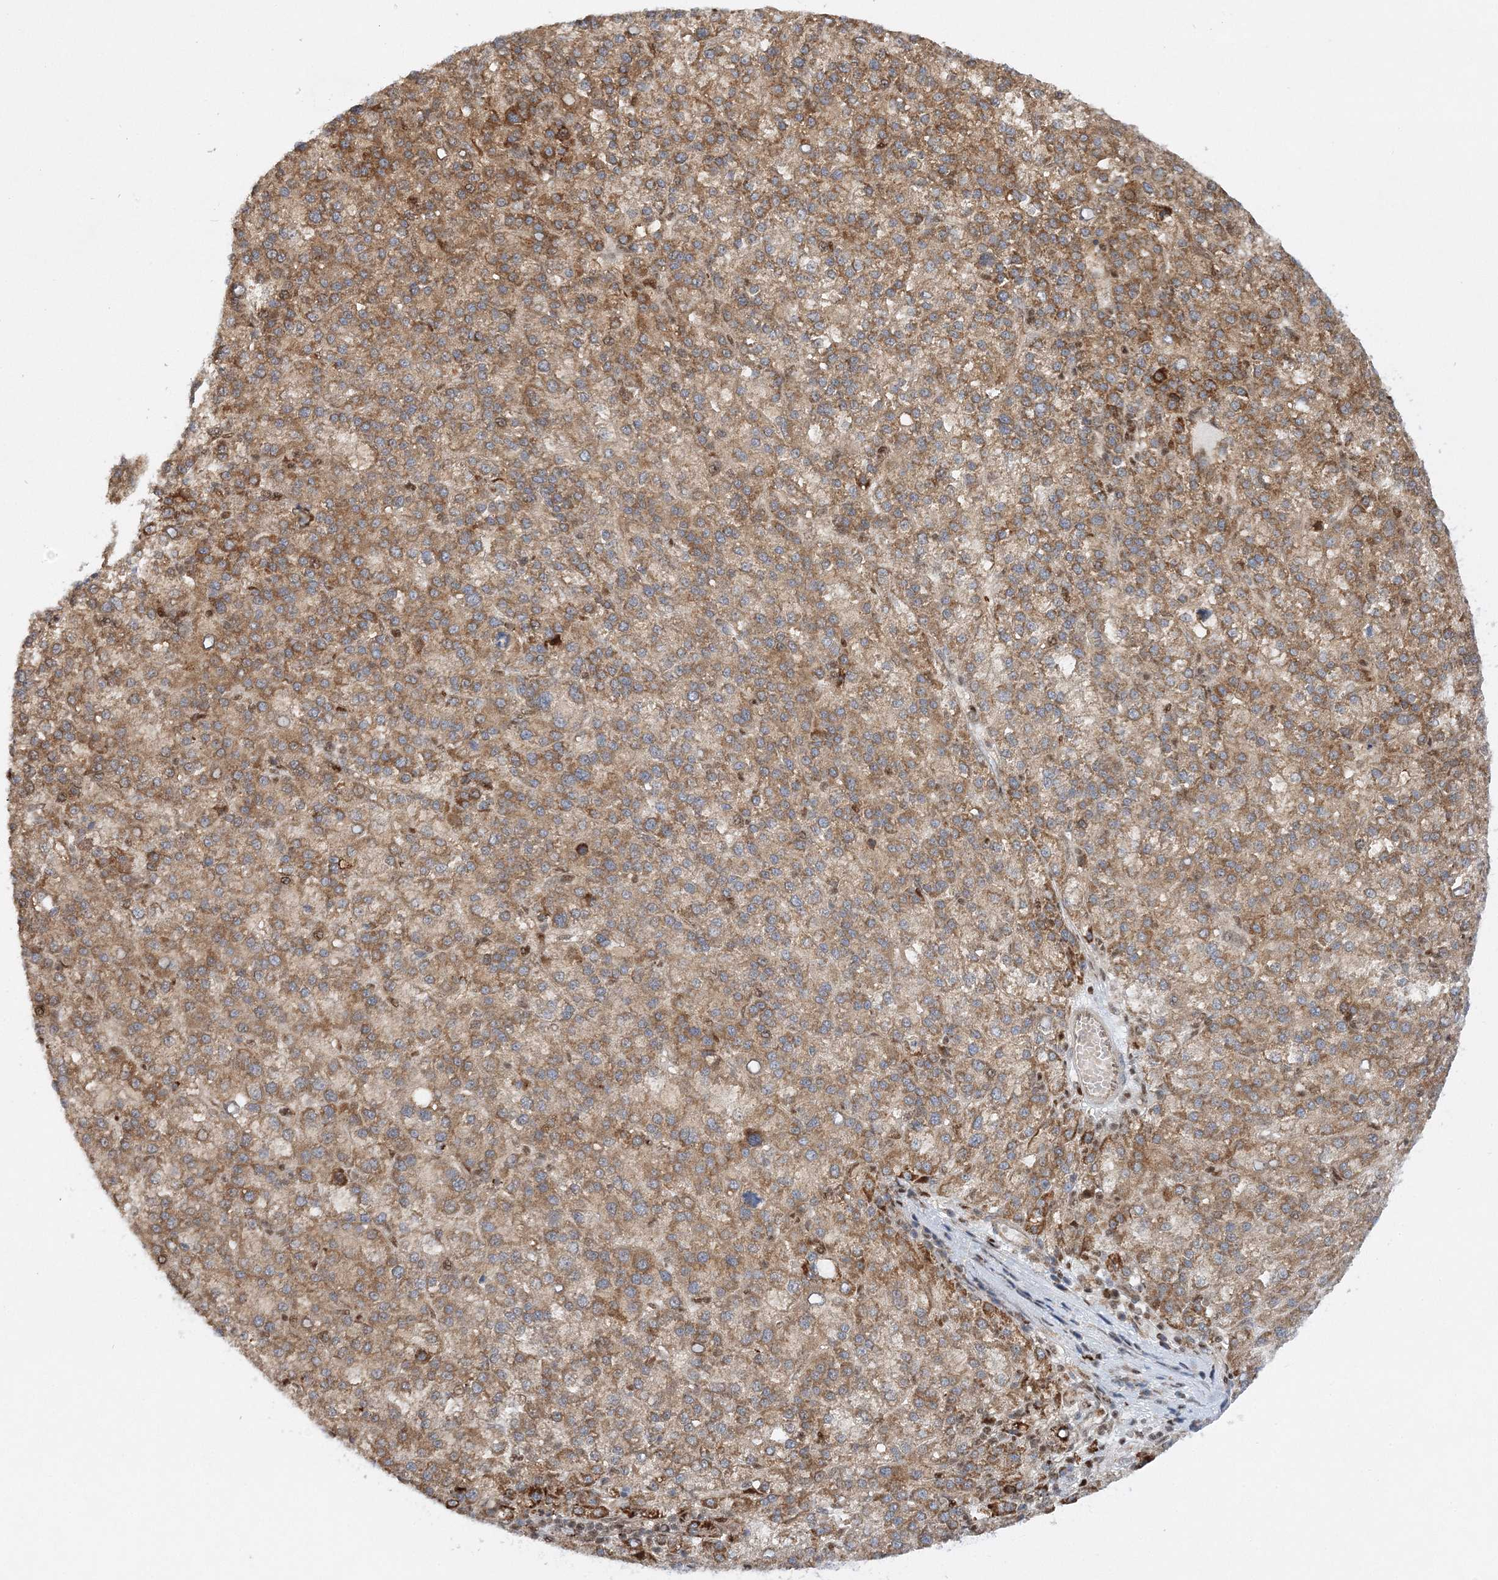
{"staining": {"intensity": "strong", "quantity": "25%-75%", "location": "cytoplasmic/membranous,nuclear"}, "tissue": "liver cancer", "cell_type": "Tumor cells", "image_type": "cancer", "snomed": [{"axis": "morphology", "description": "Carcinoma, Hepatocellular, NOS"}, {"axis": "topography", "description": "Liver"}], "caption": "Liver cancer stained with immunohistochemistry (IHC) displays strong cytoplasmic/membranous and nuclear staining in approximately 25%-75% of tumor cells. Immunohistochemistry (ihc) stains the protein of interest in brown and the nuclei are stained blue.", "gene": "RAB11FIP2", "patient": {"sex": "female", "age": 58}}